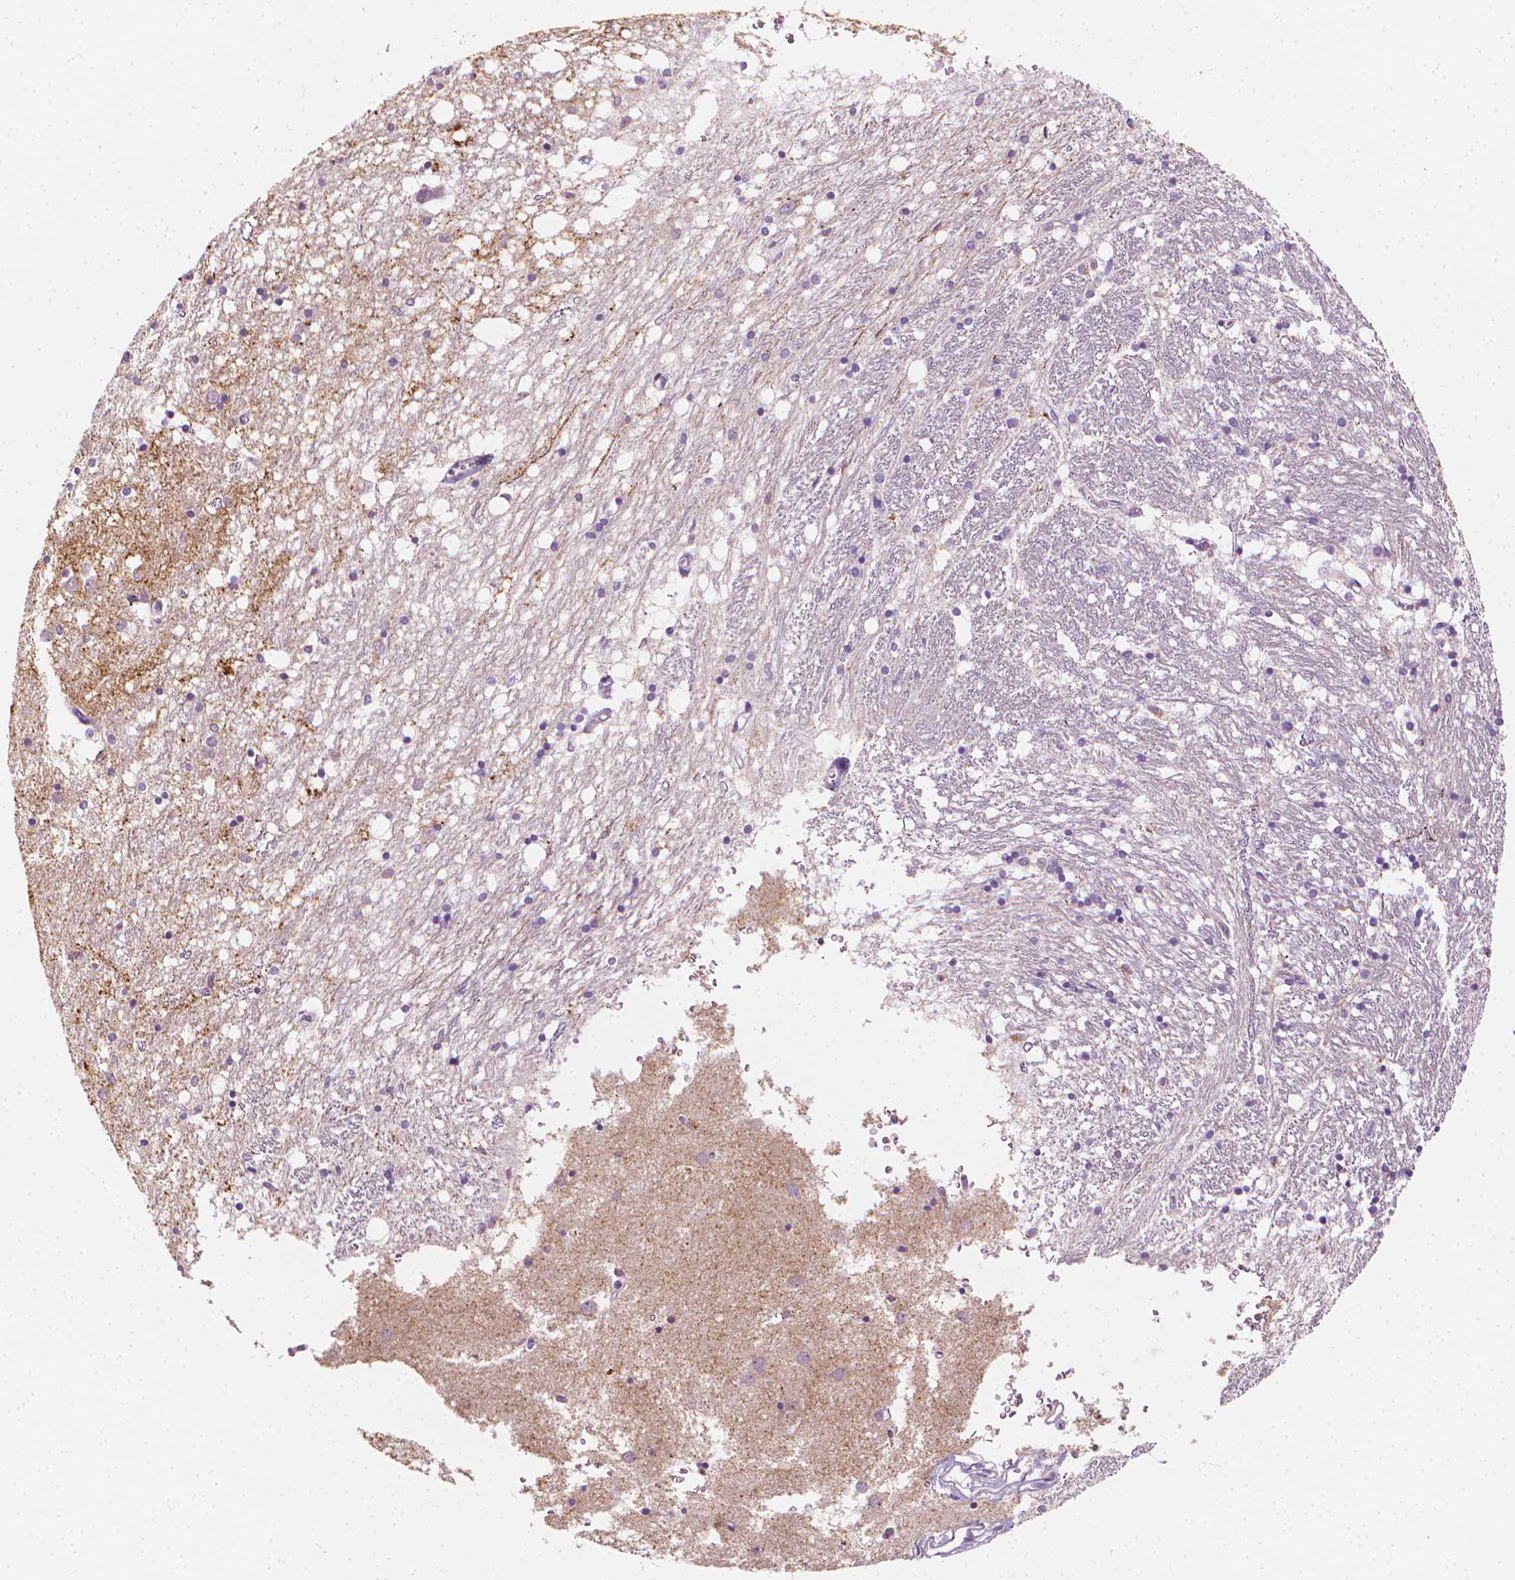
{"staining": {"intensity": "moderate", "quantity": "<25%", "location": "cytoplasmic/membranous"}, "tissue": "caudate", "cell_type": "Glial cells", "image_type": "normal", "snomed": [{"axis": "morphology", "description": "Normal tissue, NOS"}, {"axis": "topography", "description": "Lateral ventricle wall"}], "caption": "DAB immunohistochemical staining of normal caudate exhibits moderate cytoplasmic/membranous protein staining in approximately <25% of glial cells.", "gene": "SCG3", "patient": {"sex": "male", "age": 70}}